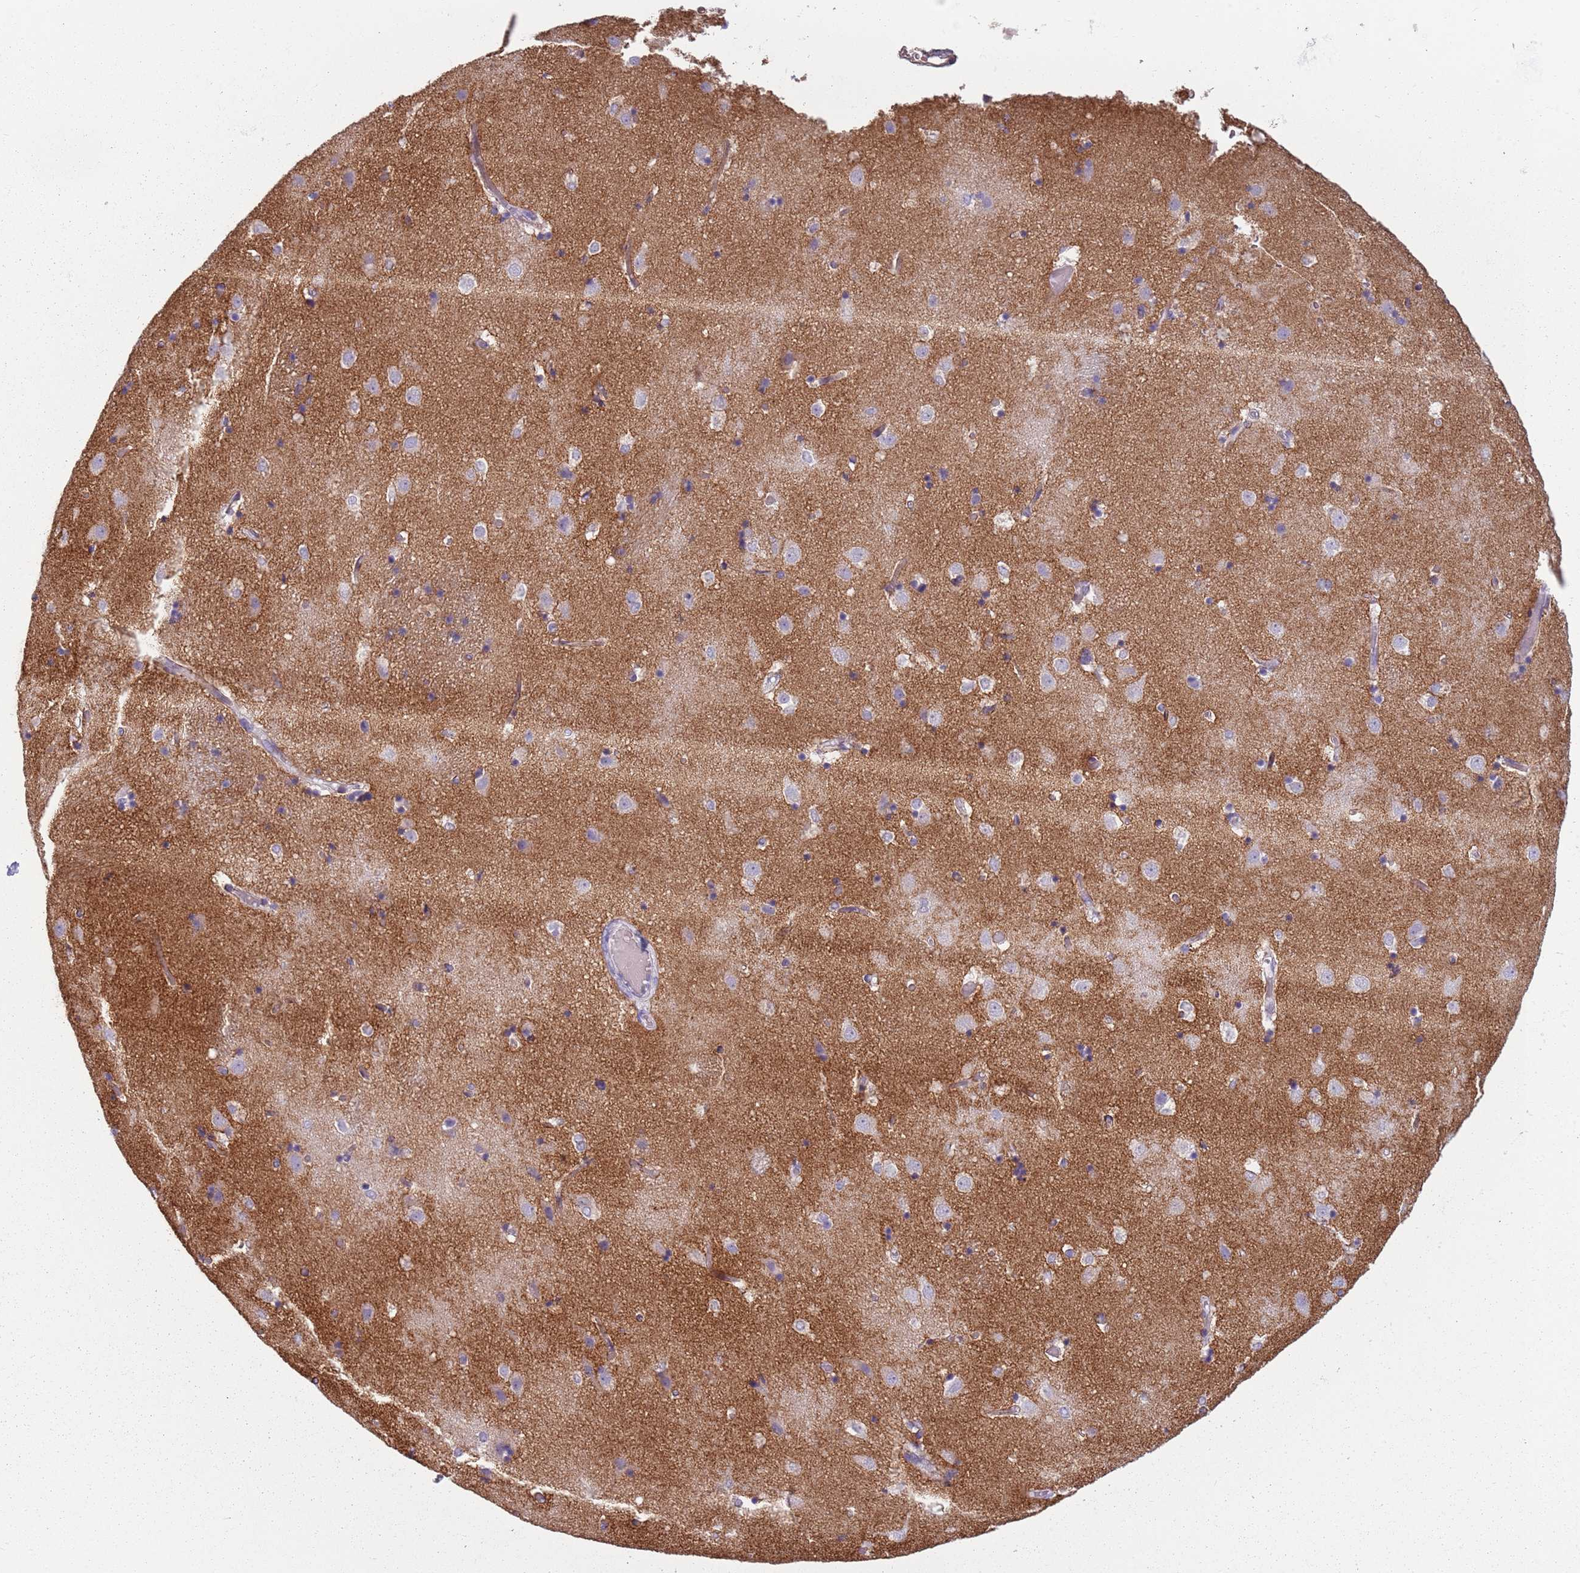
{"staining": {"intensity": "negative", "quantity": "none", "location": "none"}, "tissue": "caudate", "cell_type": "Glial cells", "image_type": "normal", "snomed": [{"axis": "morphology", "description": "Normal tissue, NOS"}, {"axis": "topography", "description": "Lateral ventricle wall"}], "caption": "Immunohistochemistry (IHC) of benign human caudate reveals no staining in glial cells. (Brightfield microscopy of DAB (3,3'-diaminobenzidine) immunohistochemistry (IHC) at high magnification).", "gene": "PIEZO1", "patient": {"sex": "female", "age": 52}}